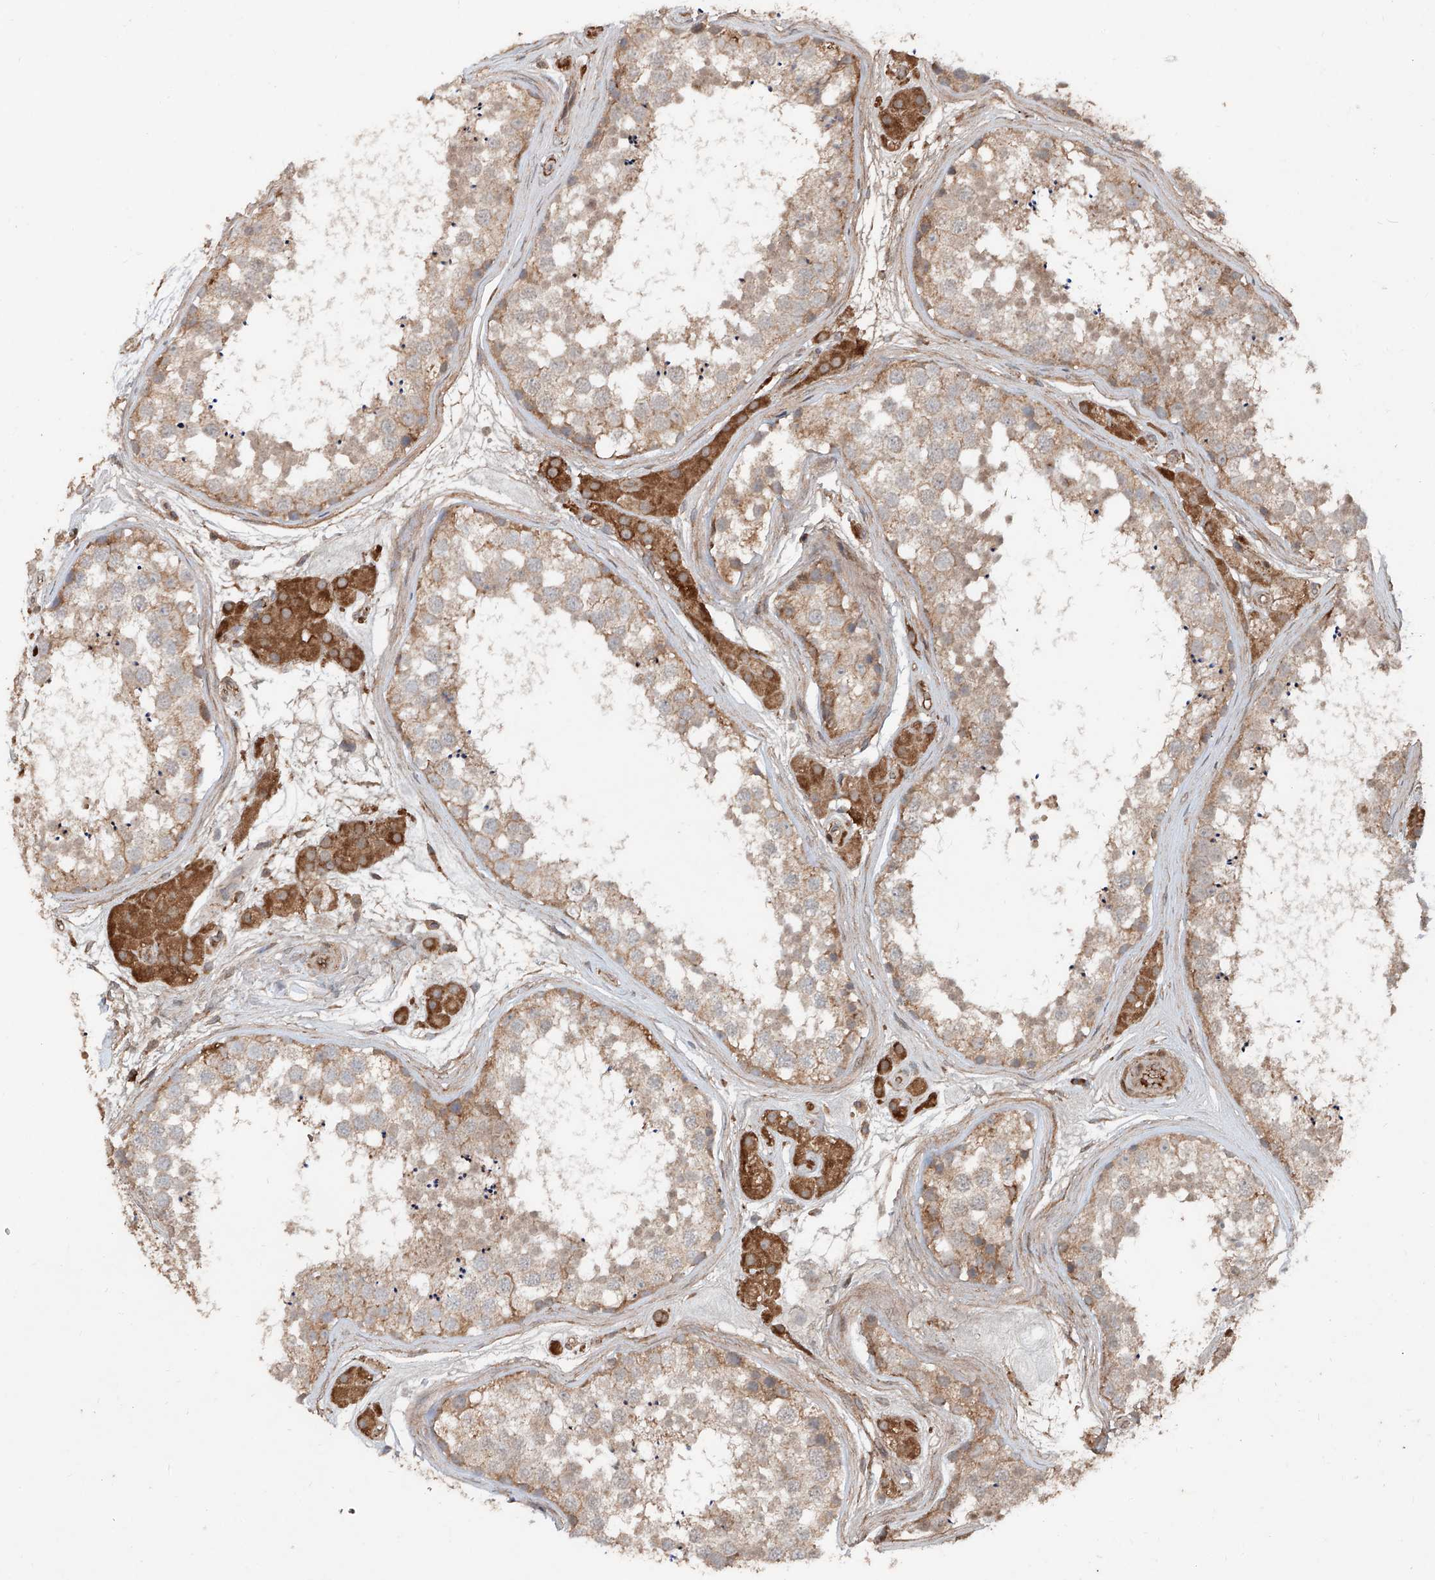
{"staining": {"intensity": "moderate", "quantity": ">75%", "location": "cytoplasmic/membranous"}, "tissue": "testis", "cell_type": "Cells in seminiferous ducts", "image_type": "normal", "snomed": [{"axis": "morphology", "description": "Normal tissue, NOS"}, {"axis": "topography", "description": "Testis"}], "caption": "Immunohistochemical staining of benign testis demonstrates >75% levels of moderate cytoplasmic/membranous protein expression in about >75% of cells in seminiferous ducts.", "gene": "ADAM23", "patient": {"sex": "male", "age": 56}}